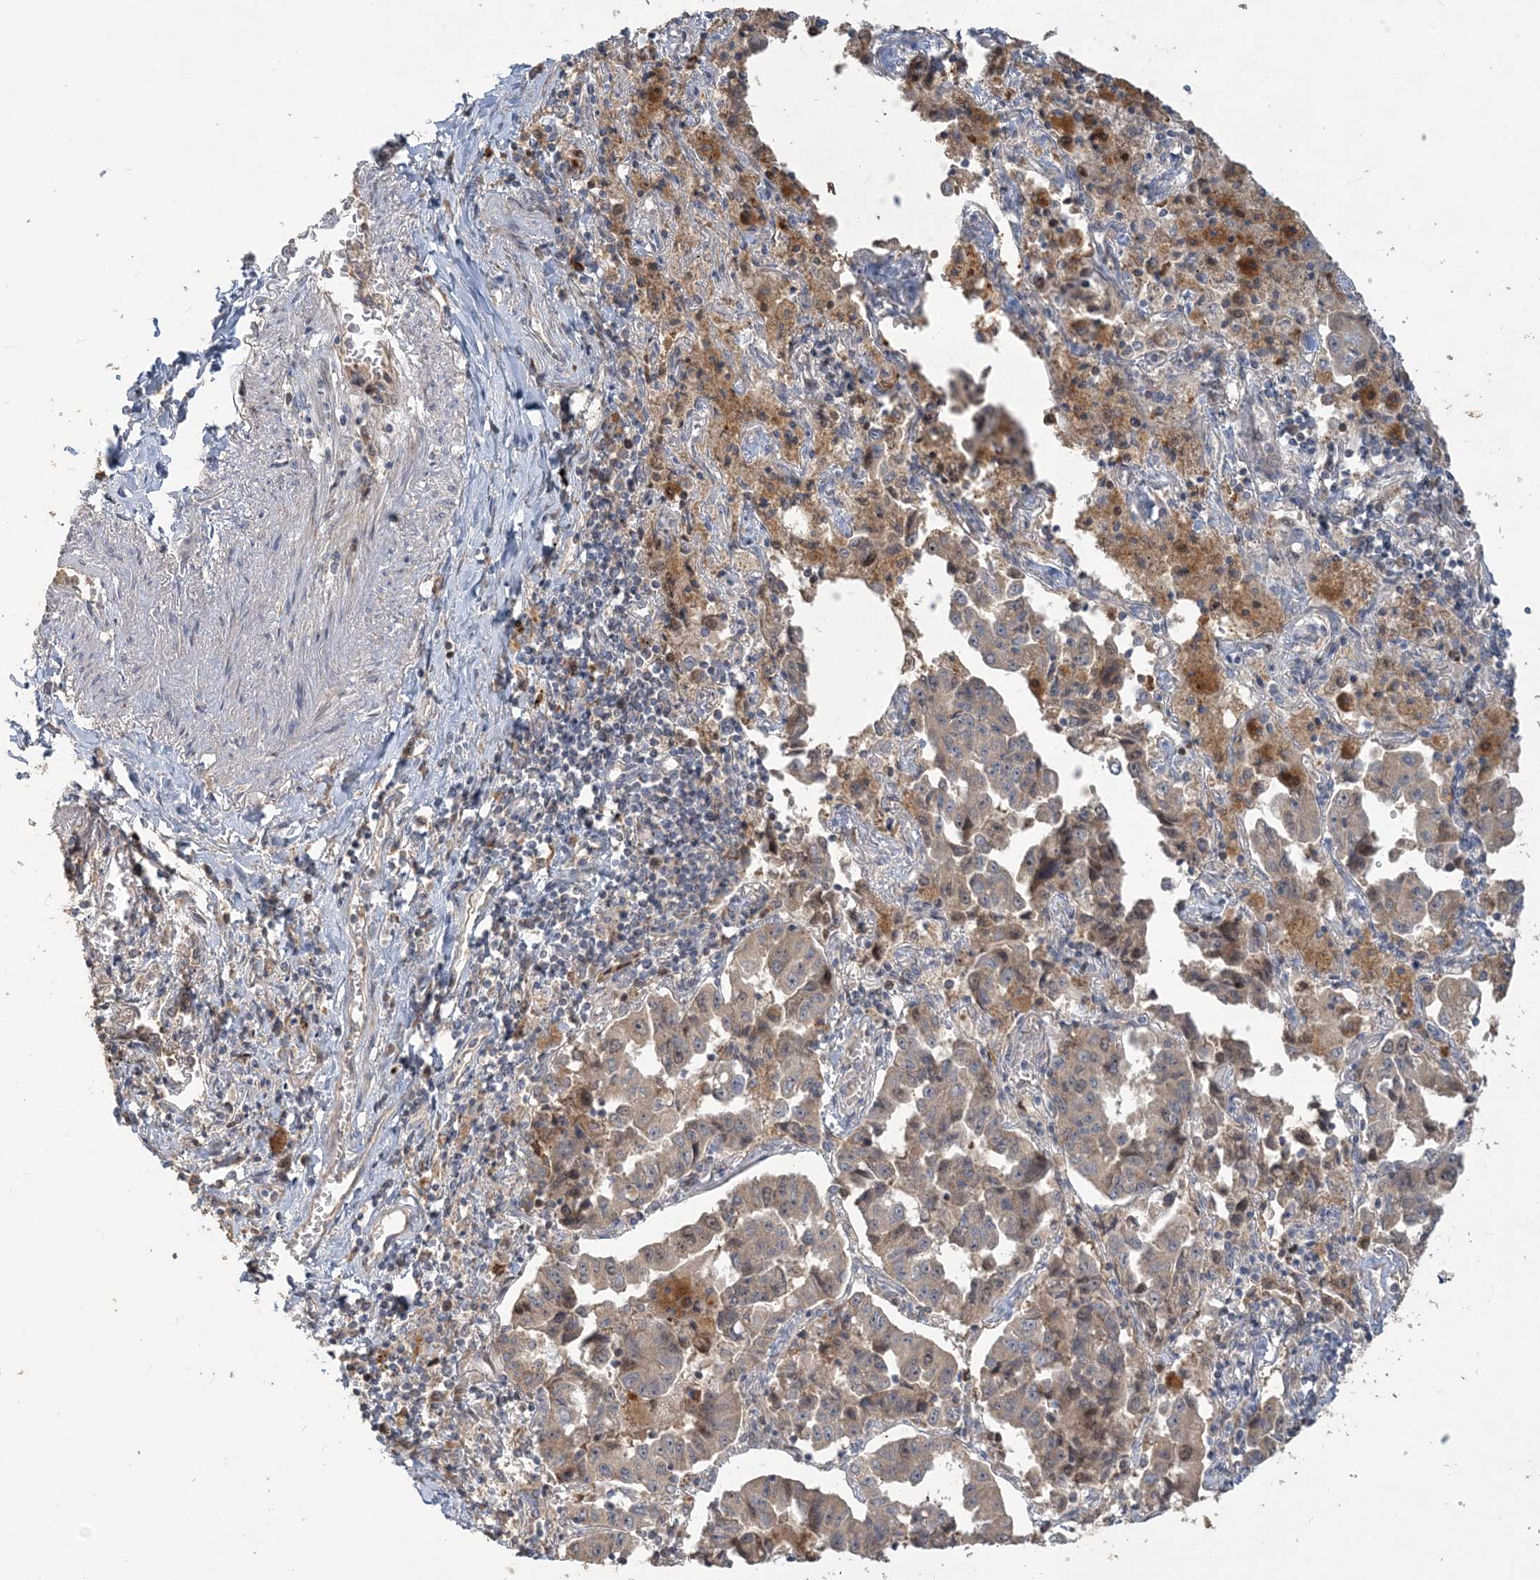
{"staining": {"intensity": "moderate", "quantity": ">75%", "location": "cytoplasmic/membranous"}, "tissue": "lung cancer", "cell_type": "Tumor cells", "image_type": "cancer", "snomed": [{"axis": "morphology", "description": "Adenocarcinoma, NOS"}, {"axis": "topography", "description": "Lung"}], "caption": "Human lung adenocarcinoma stained for a protein (brown) shows moderate cytoplasmic/membranous positive staining in about >75% of tumor cells.", "gene": "TRAIP", "patient": {"sex": "female", "age": 51}}